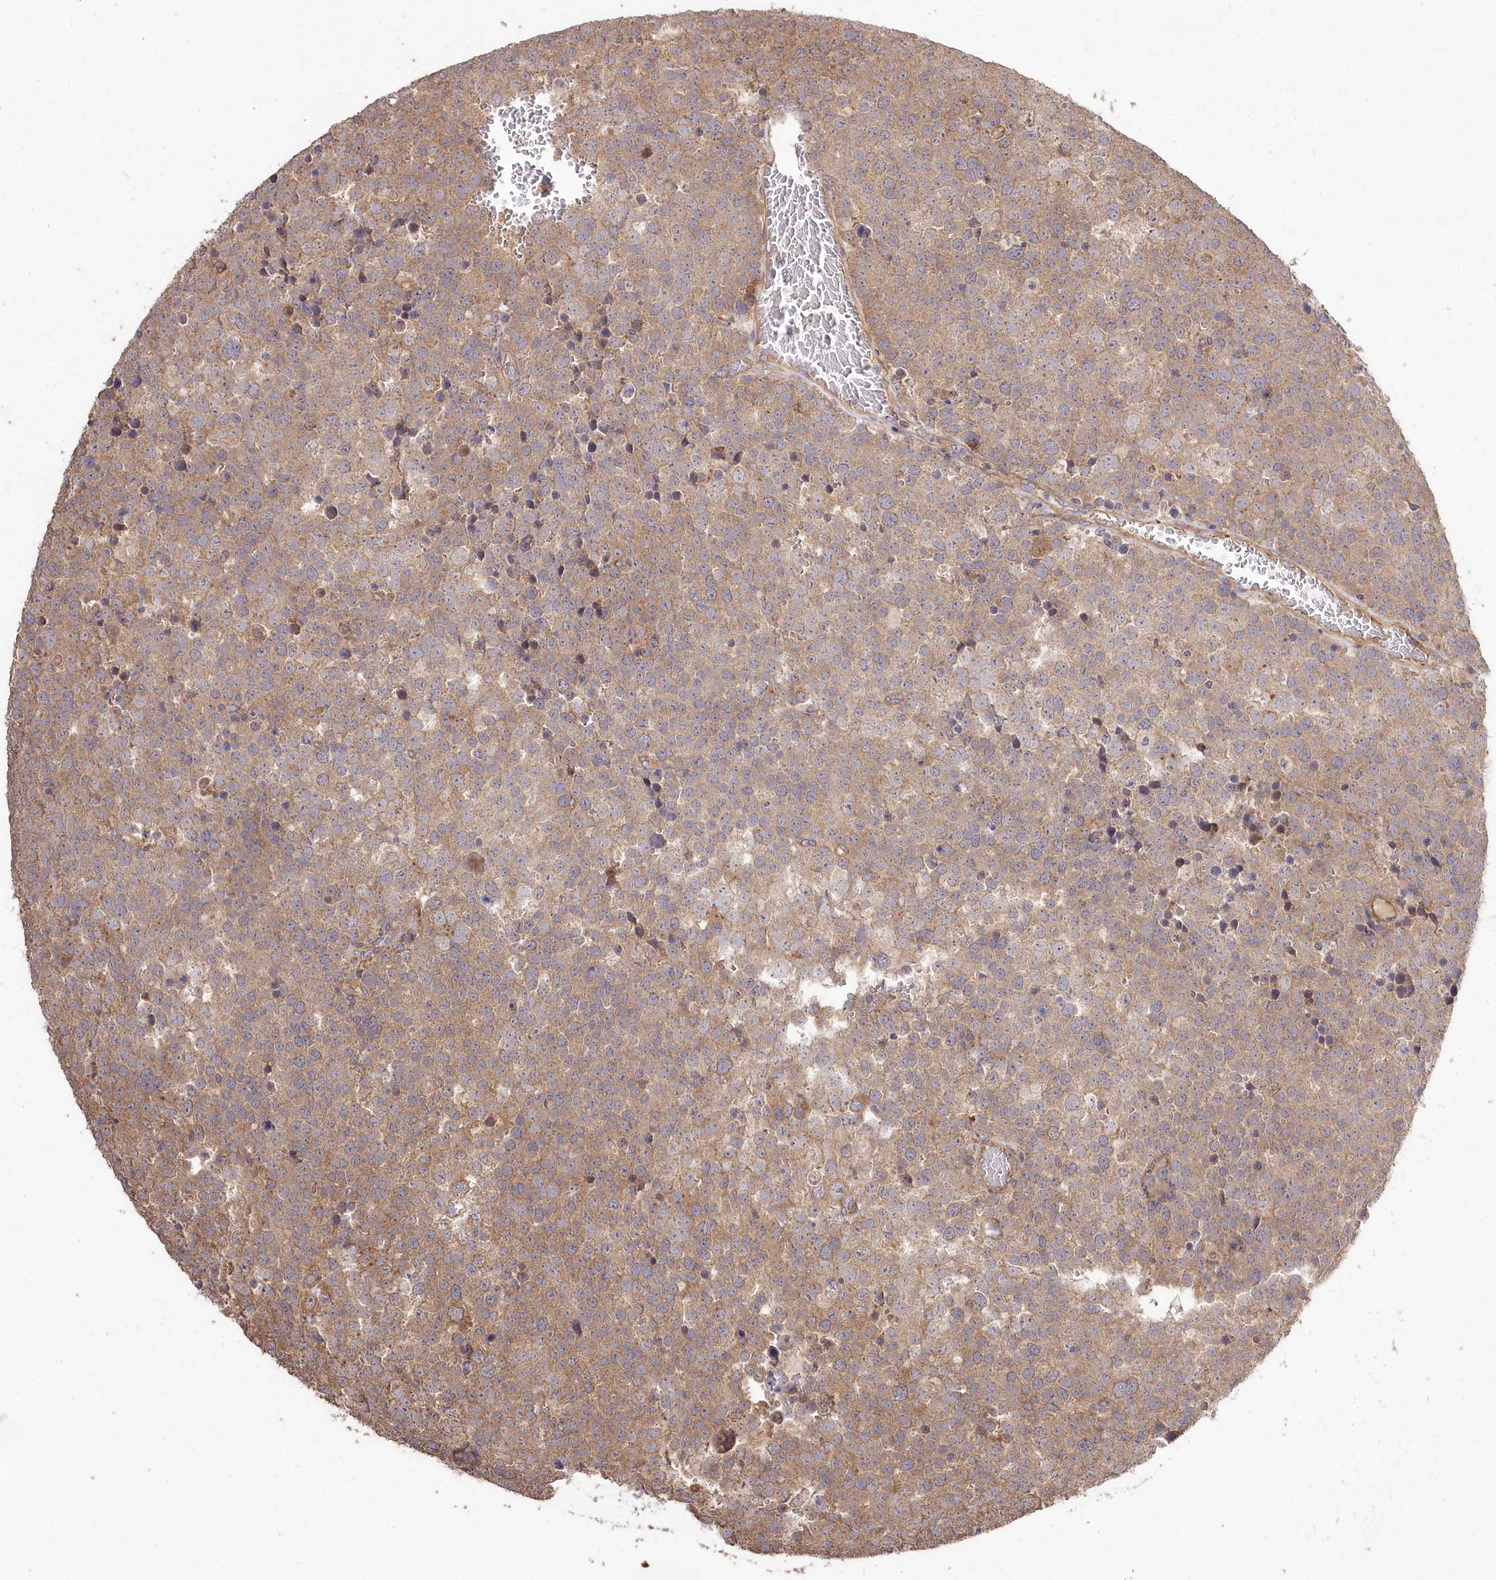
{"staining": {"intensity": "moderate", "quantity": ">75%", "location": "cytoplasmic/membranous"}, "tissue": "testis cancer", "cell_type": "Tumor cells", "image_type": "cancer", "snomed": [{"axis": "morphology", "description": "Seminoma, NOS"}, {"axis": "topography", "description": "Testis"}], "caption": "Tumor cells show medium levels of moderate cytoplasmic/membranous staining in about >75% of cells in human testis cancer. (DAB IHC, brown staining for protein, blue staining for nuclei).", "gene": "PRSS53", "patient": {"sex": "male", "age": 71}}